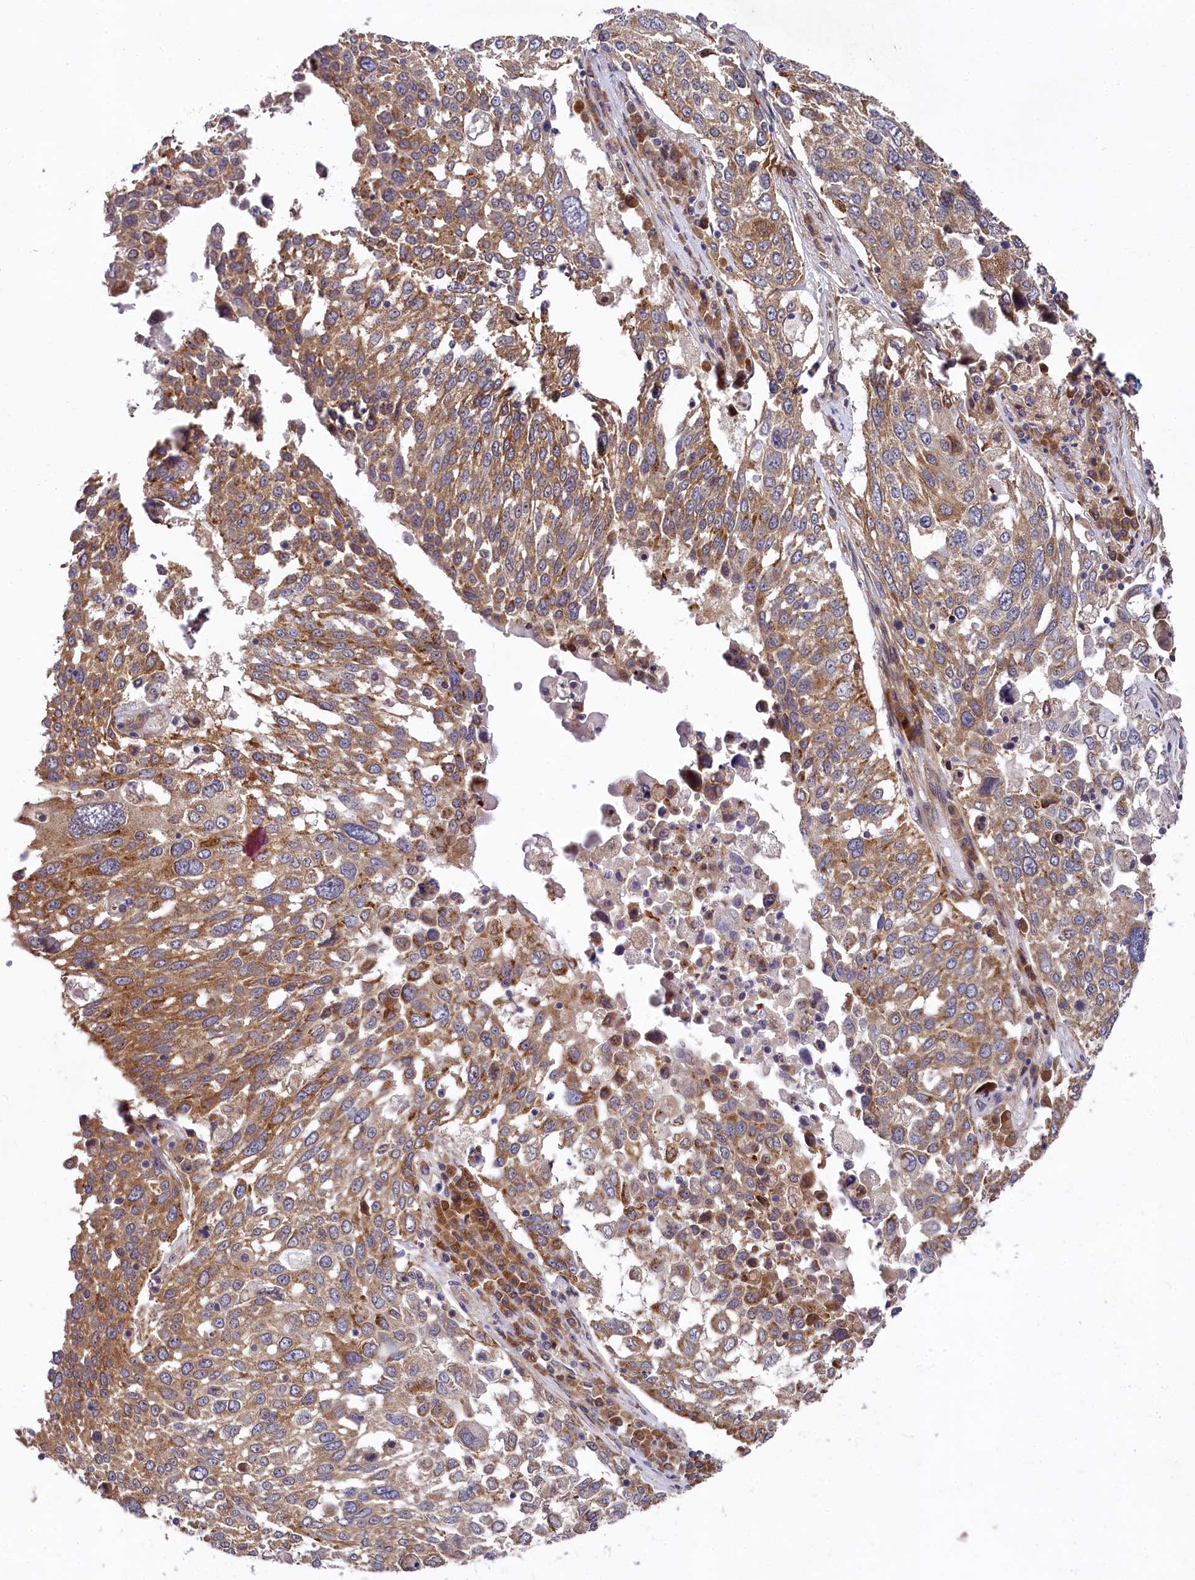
{"staining": {"intensity": "moderate", "quantity": ">75%", "location": "cytoplasmic/membranous"}, "tissue": "lung cancer", "cell_type": "Tumor cells", "image_type": "cancer", "snomed": [{"axis": "morphology", "description": "Squamous cell carcinoma, NOS"}, {"axis": "topography", "description": "Lung"}], "caption": "High-magnification brightfield microscopy of squamous cell carcinoma (lung) stained with DAB (3,3'-diaminobenzidine) (brown) and counterstained with hematoxylin (blue). tumor cells exhibit moderate cytoplasmic/membranous expression is appreciated in approximately>75% of cells.", "gene": "EIF2B2", "patient": {"sex": "male", "age": 65}}